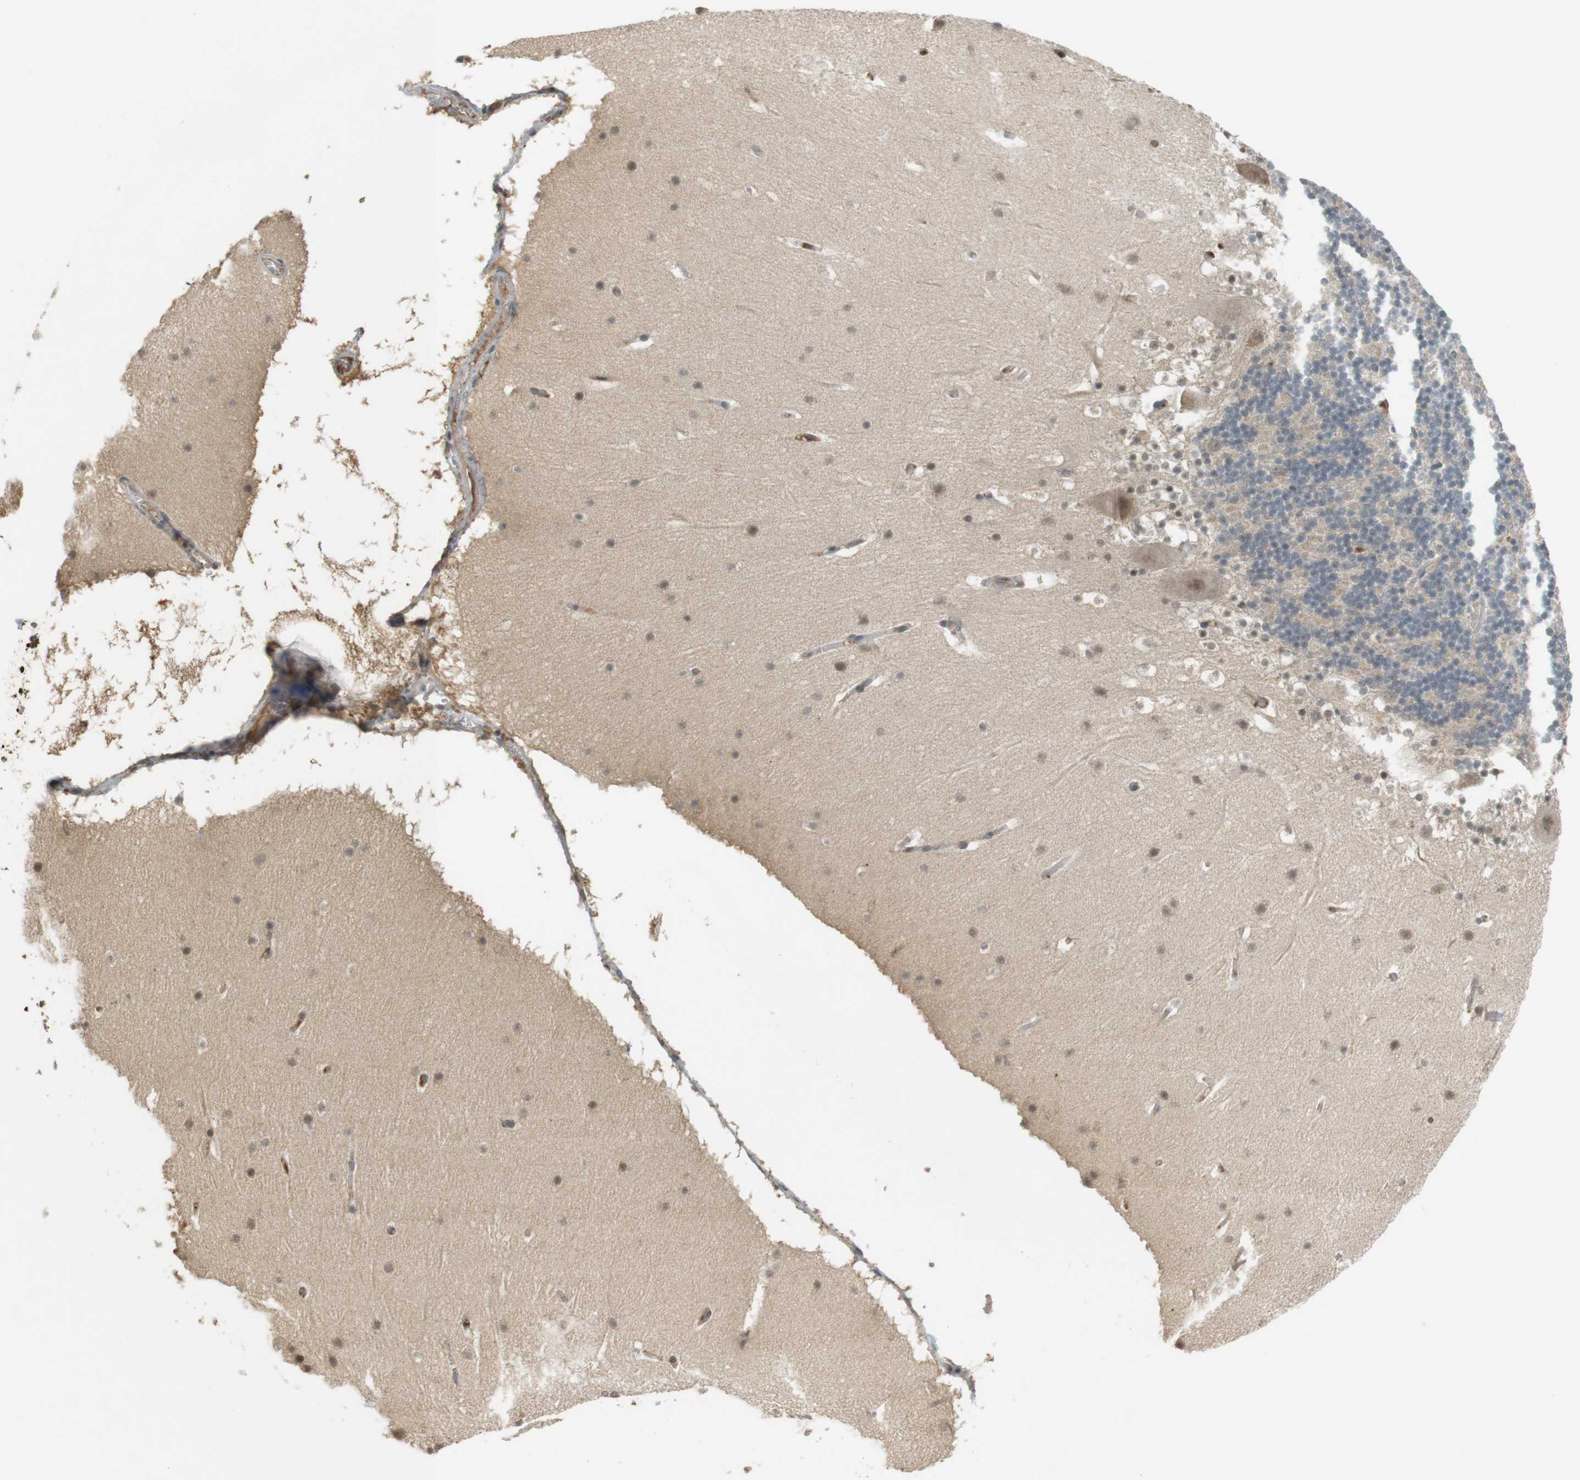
{"staining": {"intensity": "negative", "quantity": "none", "location": "none"}, "tissue": "cerebellum", "cell_type": "Cells in granular layer", "image_type": "normal", "snomed": [{"axis": "morphology", "description": "Normal tissue, NOS"}, {"axis": "topography", "description": "Cerebellum"}], "caption": "IHC micrograph of unremarkable cerebellum: human cerebellum stained with DAB (3,3'-diaminobenzidine) demonstrates no significant protein positivity in cells in granular layer.", "gene": "SRR", "patient": {"sex": "male", "age": 45}}